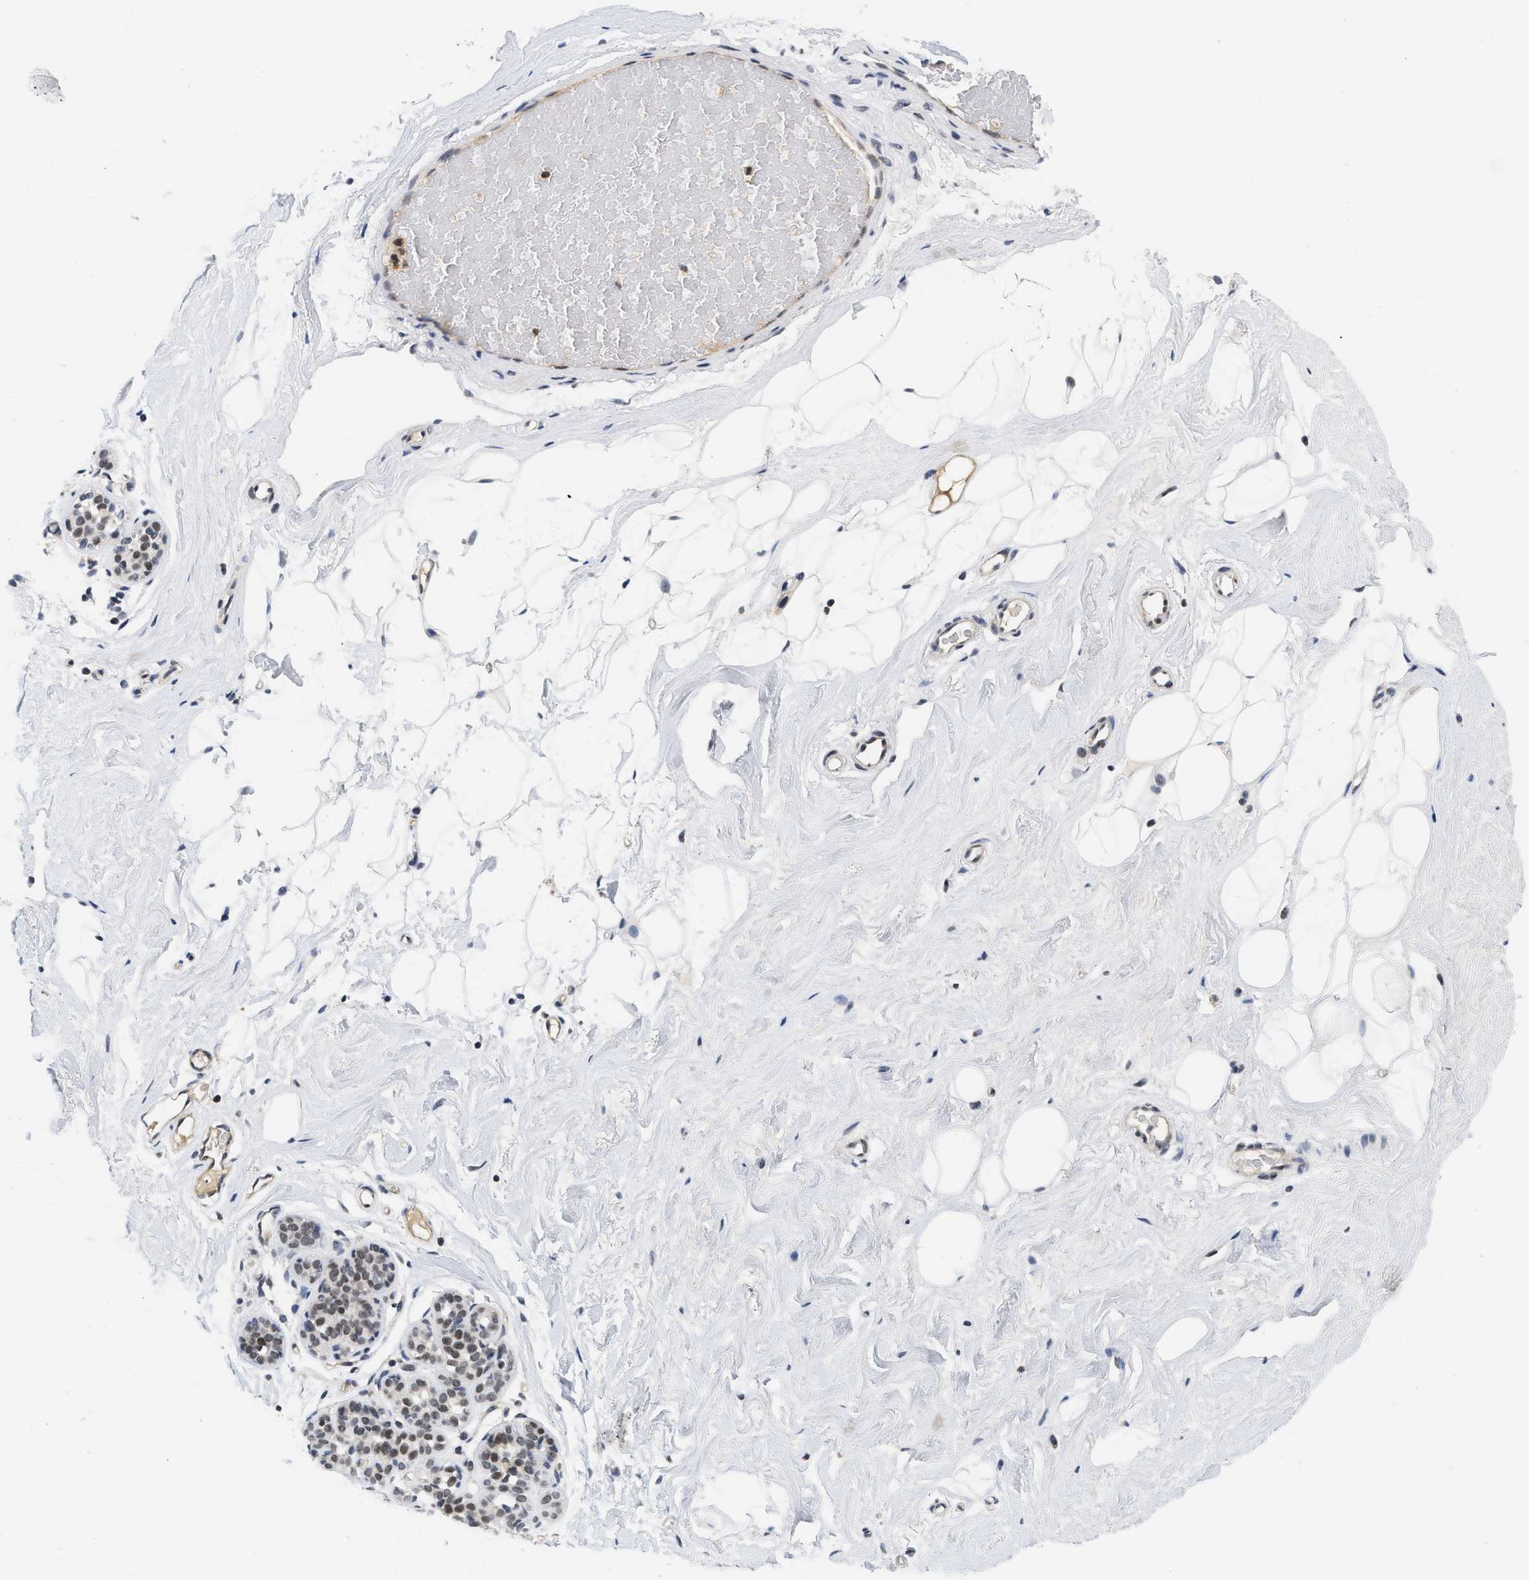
{"staining": {"intensity": "weak", "quantity": ">75%", "location": "nuclear"}, "tissue": "breast", "cell_type": "Adipocytes", "image_type": "normal", "snomed": [{"axis": "morphology", "description": "Normal tissue, NOS"}, {"axis": "topography", "description": "Breast"}], "caption": "This photomicrograph shows immunohistochemistry staining of benign human breast, with low weak nuclear staining in about >75% of adipocytes.", "gene": "HIF1A", "patient": {"sex": "female", "age": 75}}